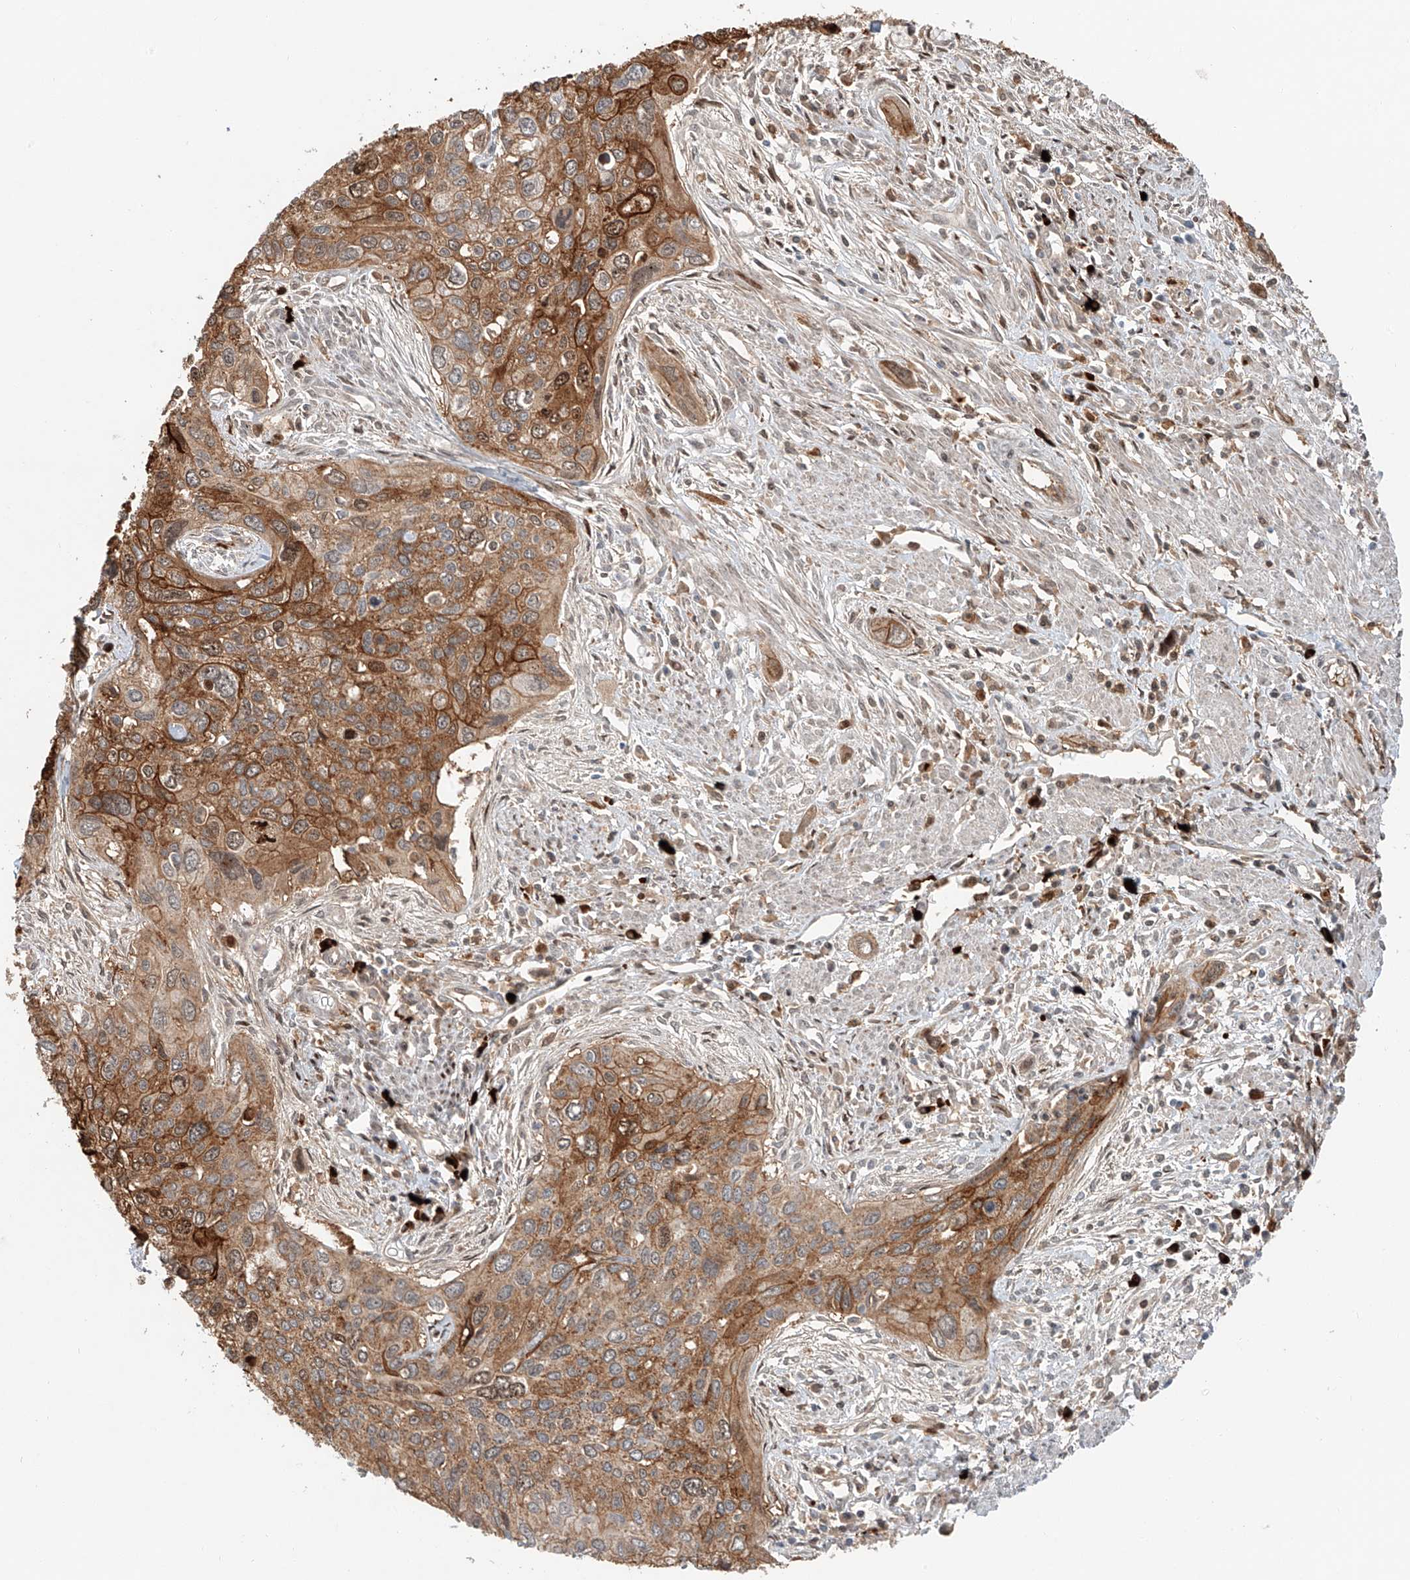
{"staining": {"intensity": "moderate", "quantity": "25%-75%", "location": "cytoplasmic/membranous"}, "tissue": "cervical cancer", "cell_type": "Tumor cells", "image_type": "cancer", "snomed": [{"axis": "morphology", "description": "Squamous cell carcinoma, NOS"}, {"axis": "topography", "description": "Cervix"}], "caption": "Squamous cell carcinoma (cervical) stained with a protein marker exhibits moderate staining in tumor cells.", "gene": "CEP162", "patient": {"sex": "female", "age": 55}}